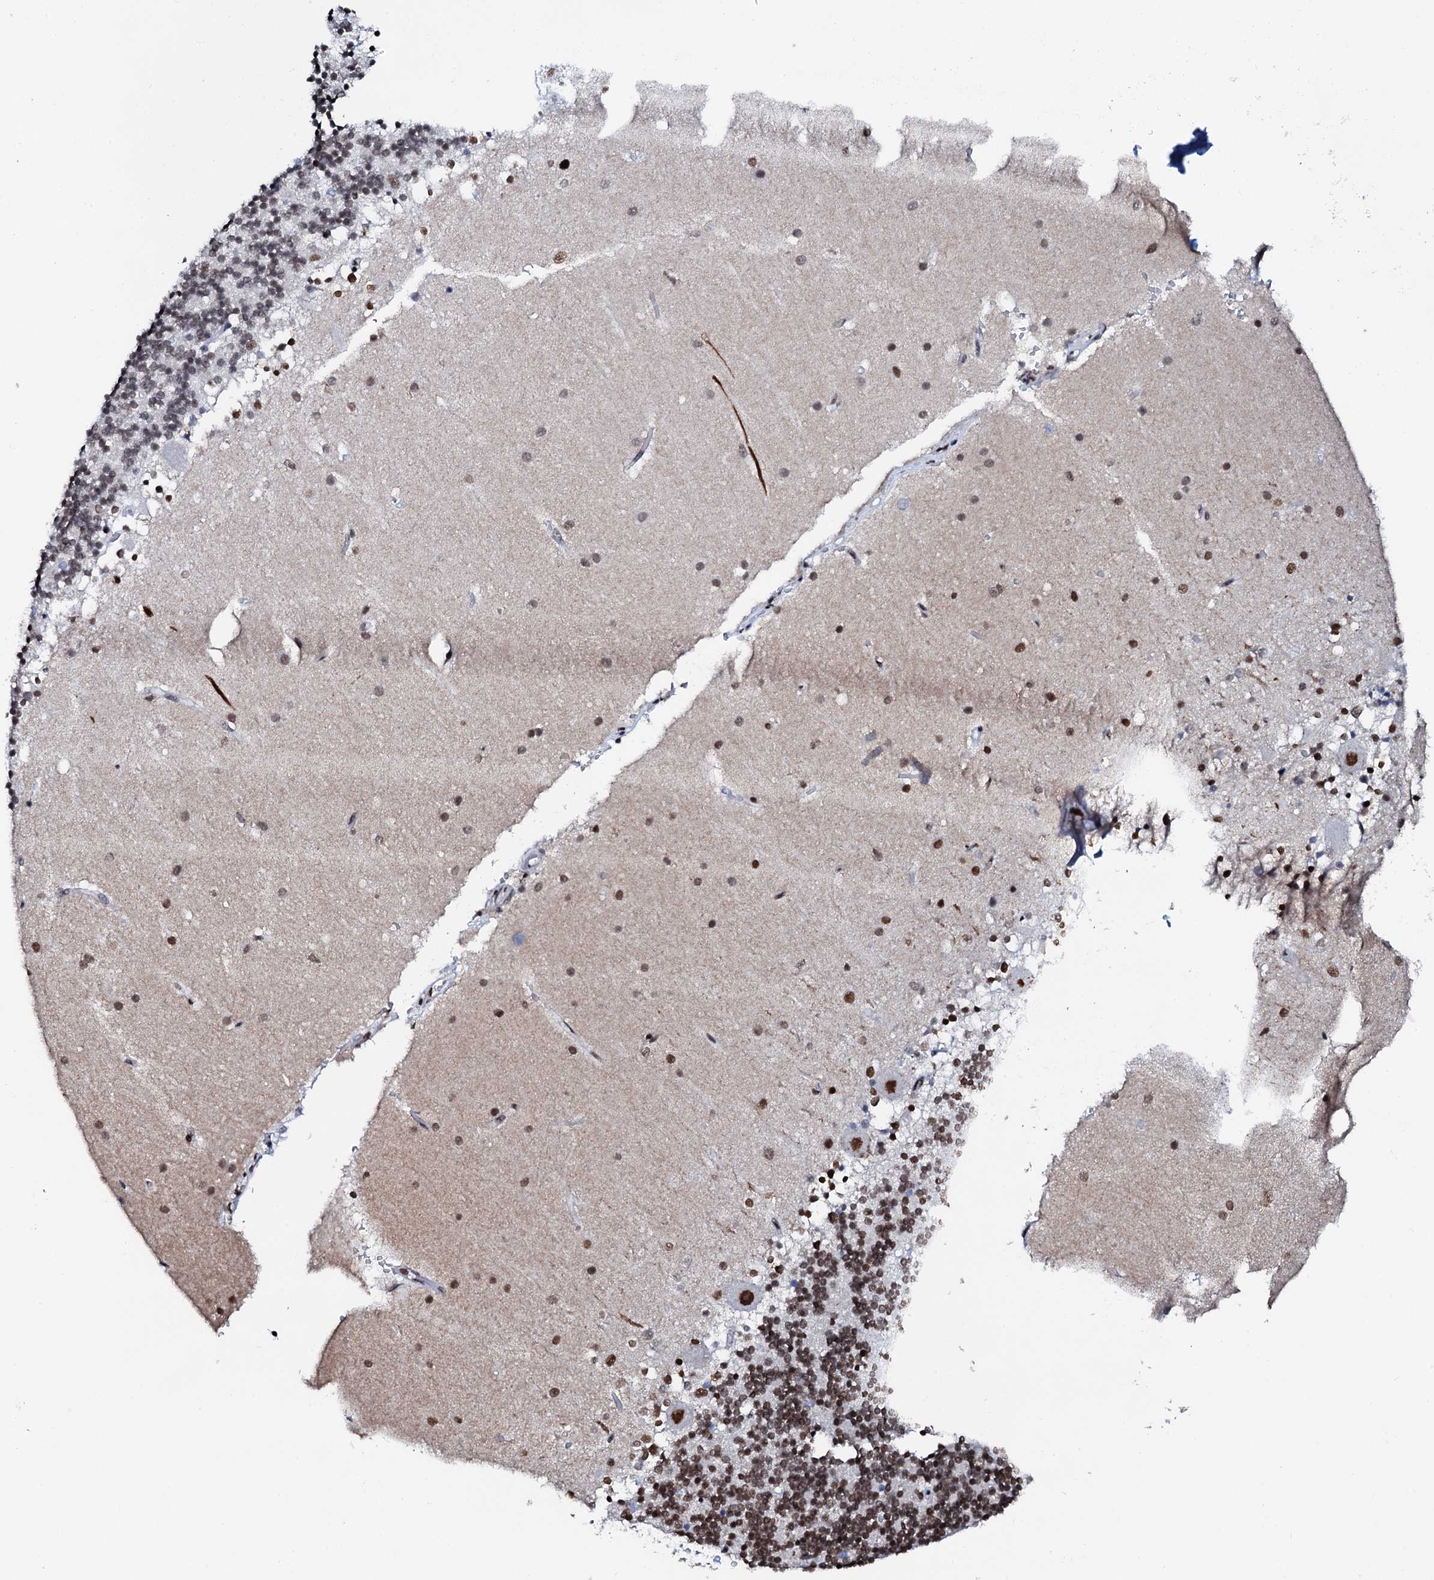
{"staining": {"intensity": "moderate", "quantity": "25%-75%", "location": "nuclear"}, "tissue": "cerebellum", "cell_type": "Cells in granular layer", "image_type": "normal", "snomed": [{"axis": "morphology", "description": "Normal tissue, NOS"}, {"axis": "topography", "description": "Cerebellum"}], "caption": "Cerebellum stained with immunohistochemistry displays moderate nuclear expression in approximately 25%-75% of cells in granular layer.", "gene": "NKAPD1", "patient": {"sex": "male", "age": 54}}